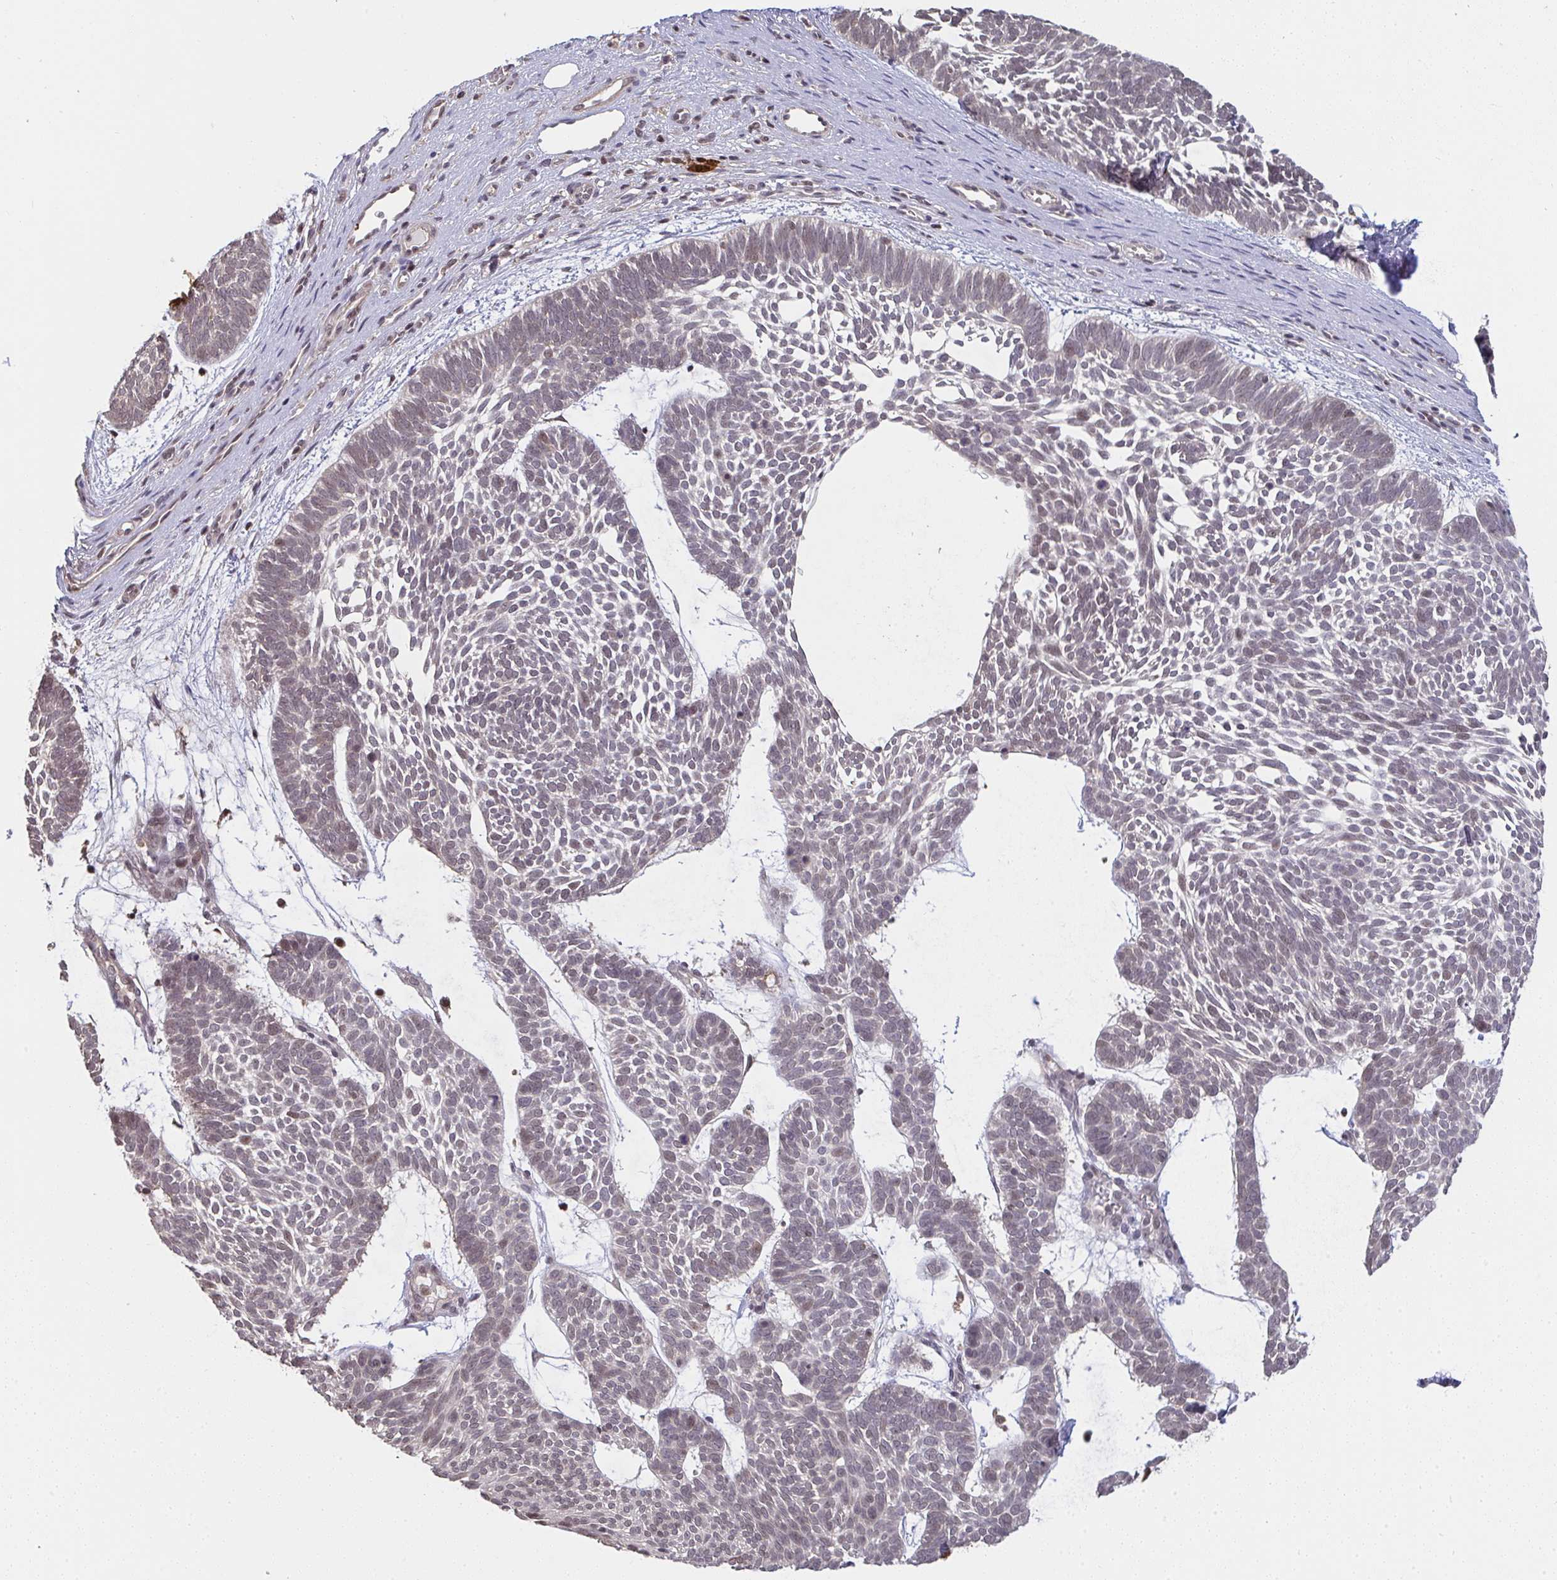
{"staining": {"intensity": "negative", "quantity": "none", "location": "none"}, "tissue": "skin cancer", "cell_type": "Tumor cells", "image_type": "cancer", "snomed": [{"axis": "morphology", "description": "Basal cell carcinoma"}, {"axis": "topography", "description": "Skin"}, {"axis": "topography", "description": "Skin of face"}], "caption": "Tumor cells are negative for protein expression in human skin cancer.", "gene": "SAP30", "patient": {"sex": "male", "age": 83}}